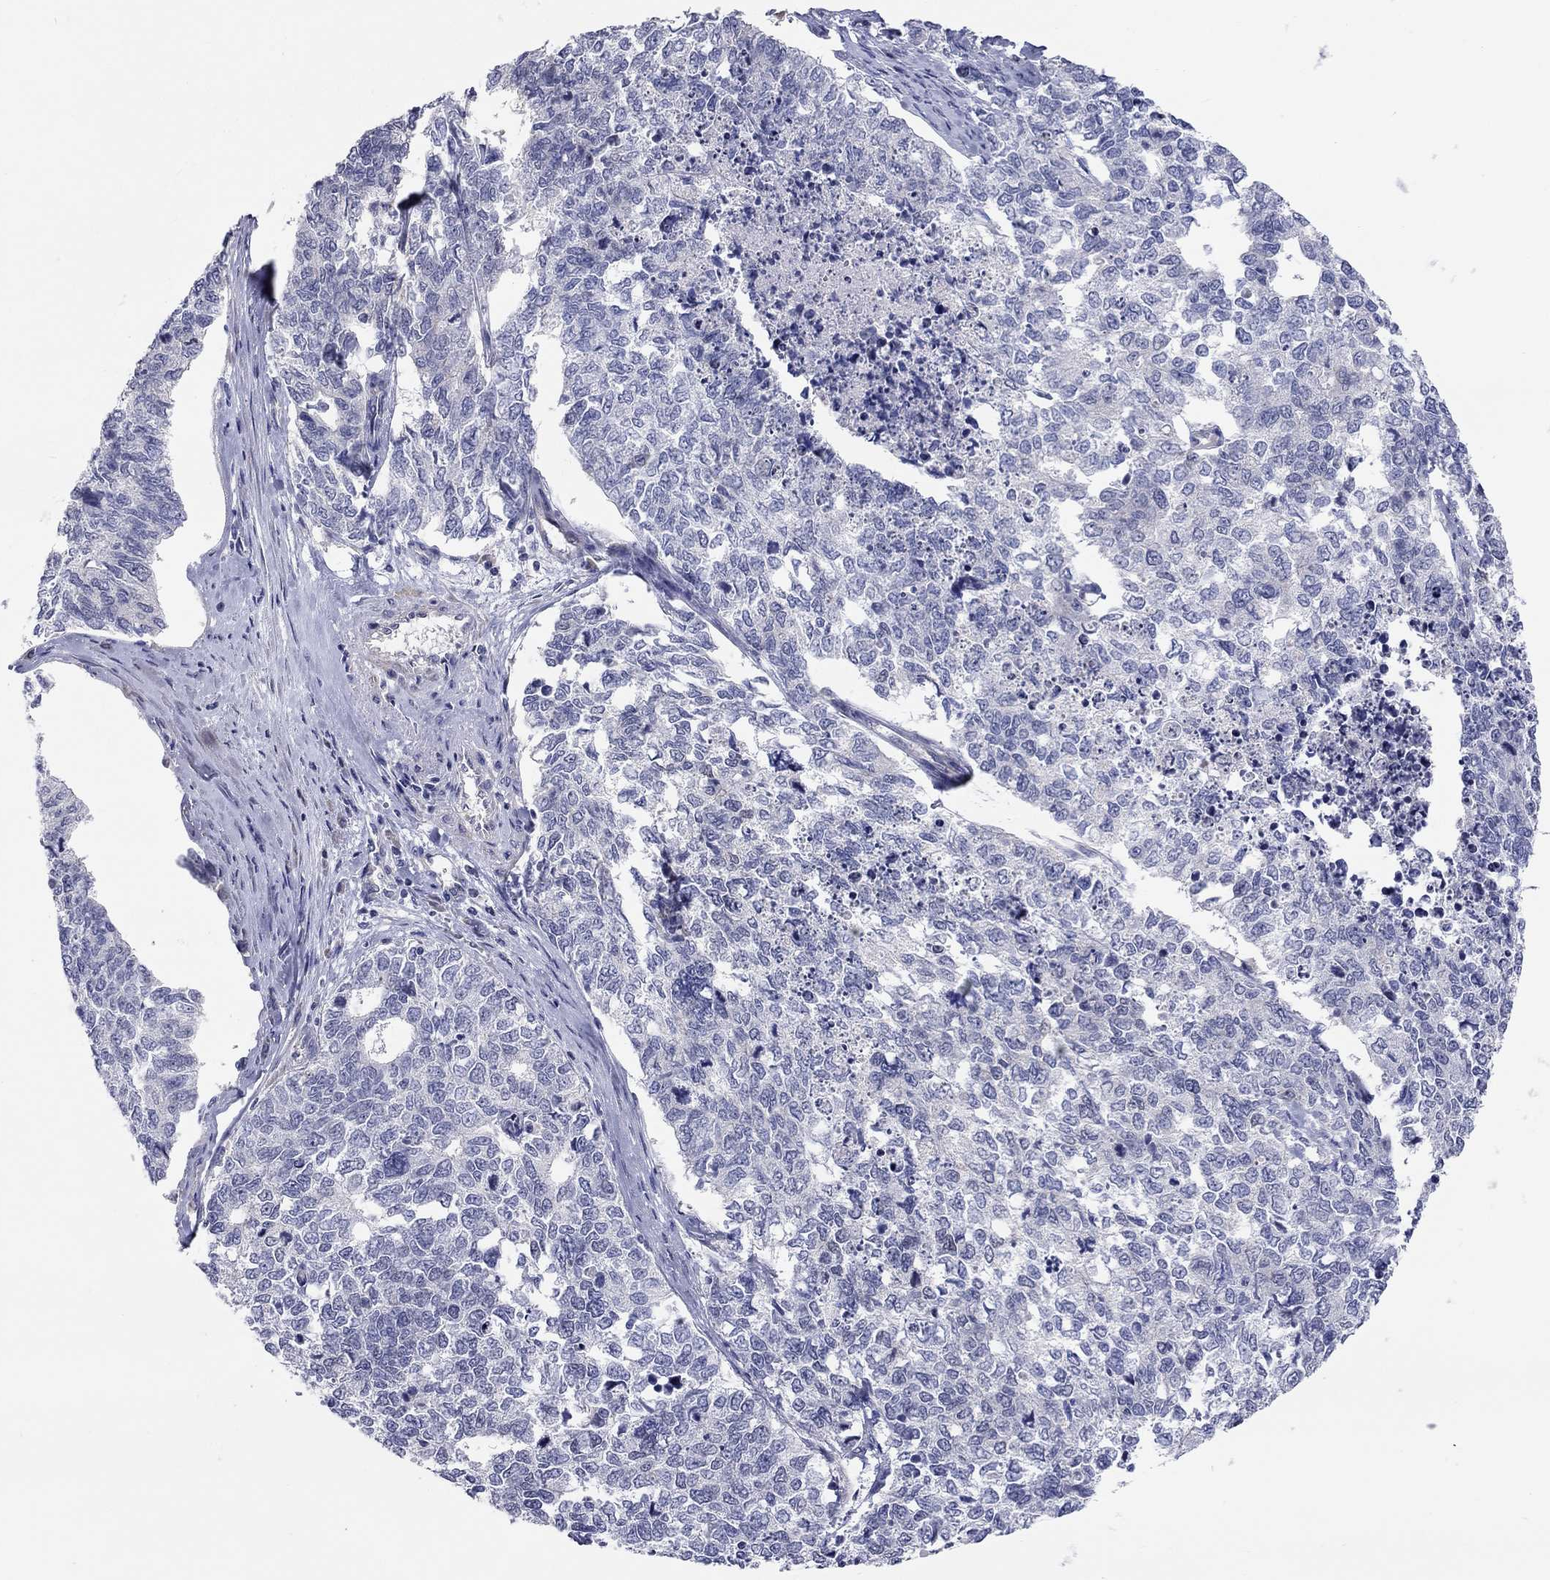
{"staining": {"intensity": "negative", "quantity": "none", "location": "none"}, "tissue": "cervical cancer", "cell_type": "Tumor cells", "image_type": "cancer", "snomed": [{"axis": "morphology", "description": "Squamous cell carcinoma, NOS"}, {"axis": "topography", "description": "Cervix"}], "caption": "The immunohistochemistry (IHC) histopathology image has no significant expression in tumor cells of cervical squamous cell carcinoma tissue.", "gene": "PCDHGA10", "patient": {"sex": "female", "age": 63}}